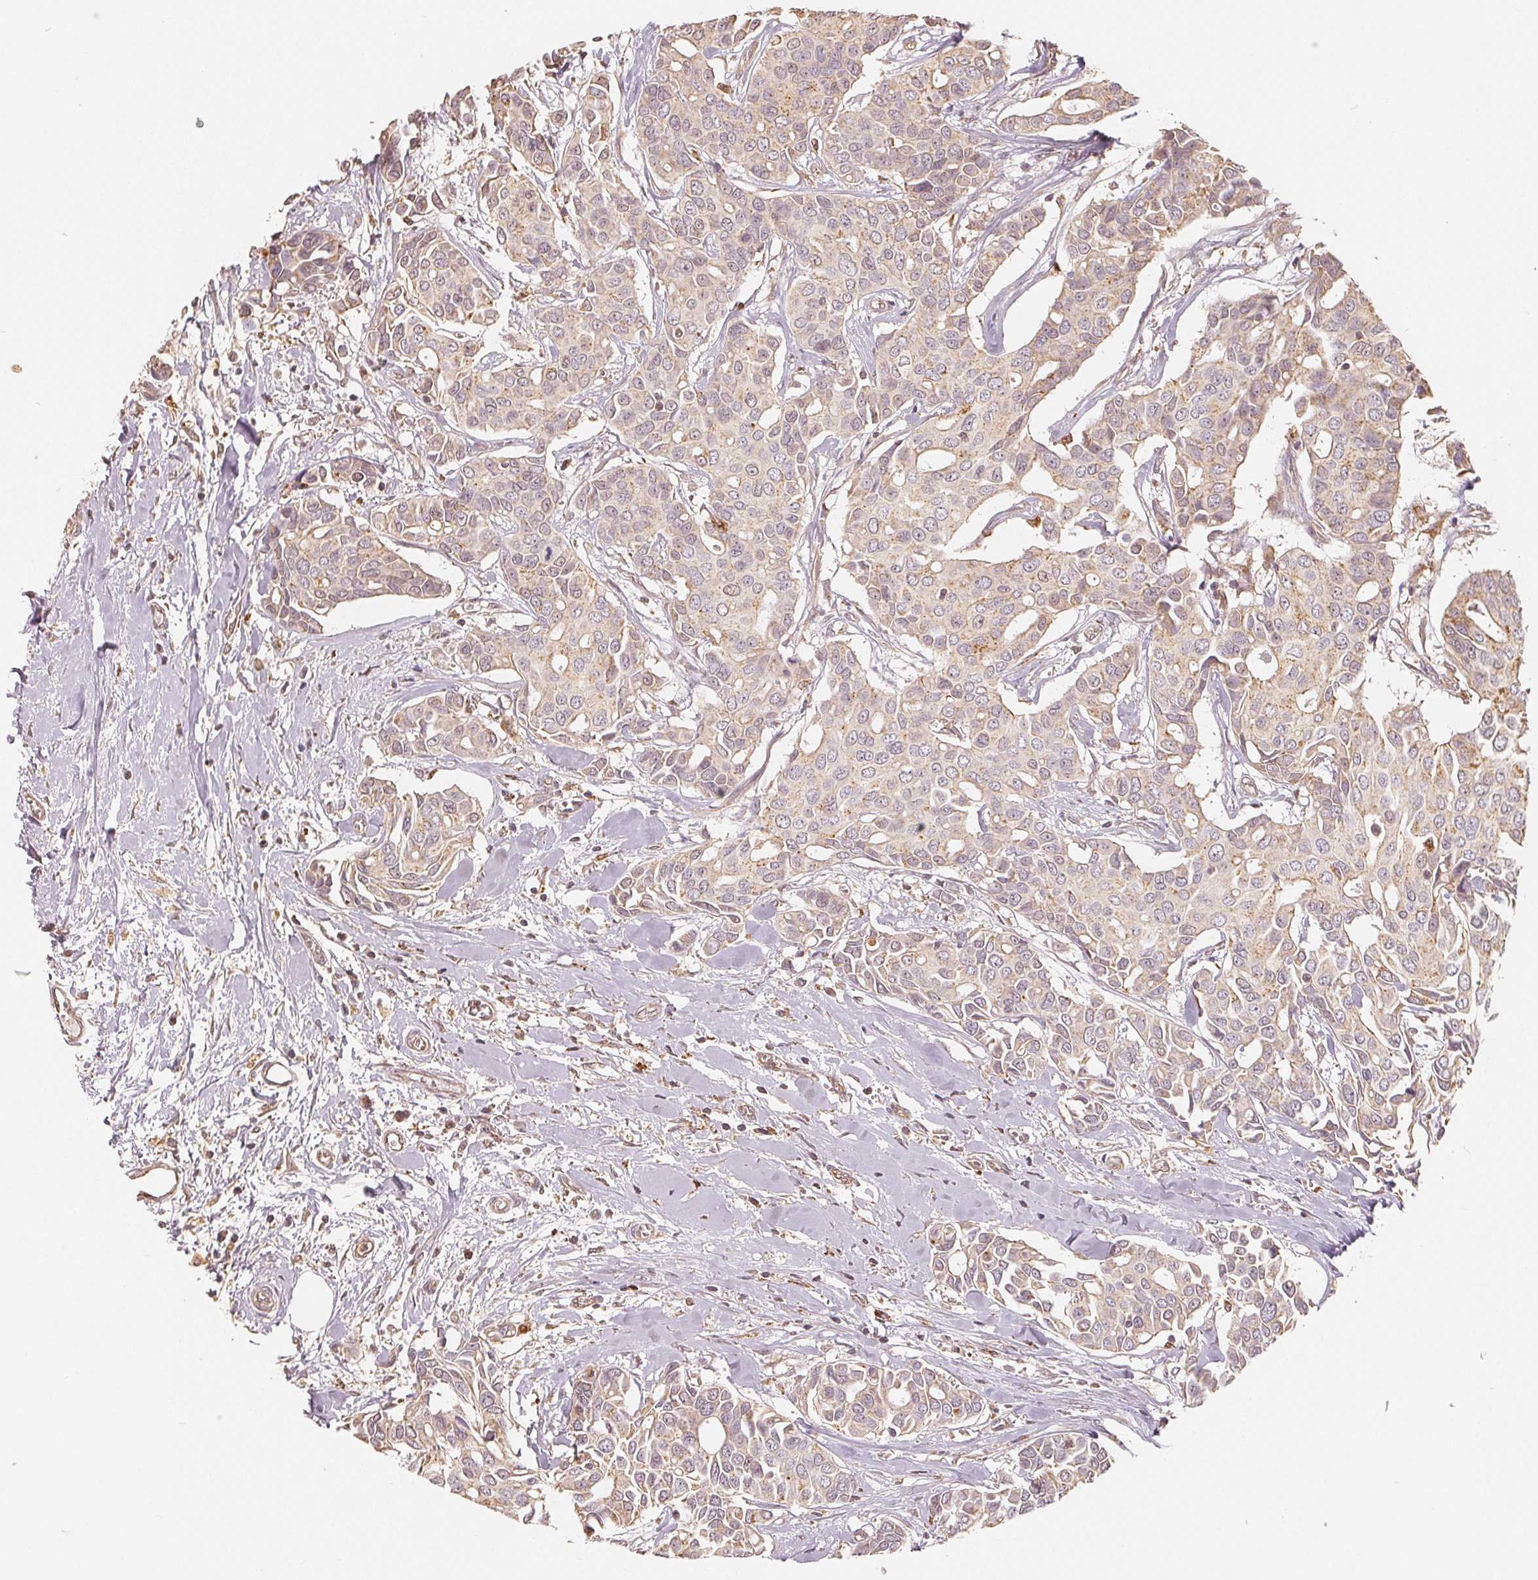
{"staining": {"intensity": "weak", "quantity": "<25%", "location": "cytoplasmic/membranous"}, "tissue": "breast cancer", "cell_type": "Tumor cells", "image_type": "cancer", "snomed": [{"axis": "morphology", "description": "Duct carcinoma"}, {"axis": "topography", "description": "Breast"}], "caption": "An immunohistochemistry (IHC) micrograph of breast infiltrating ductal carcinoma is shown. There is no staining in tumor cells of breast infiltrating ductal carcinoma. (Brightfield microscopy of DAB IHC at high magnification).", "gene": "GUSB", "patient": {"sex": "female", "age": 54}}